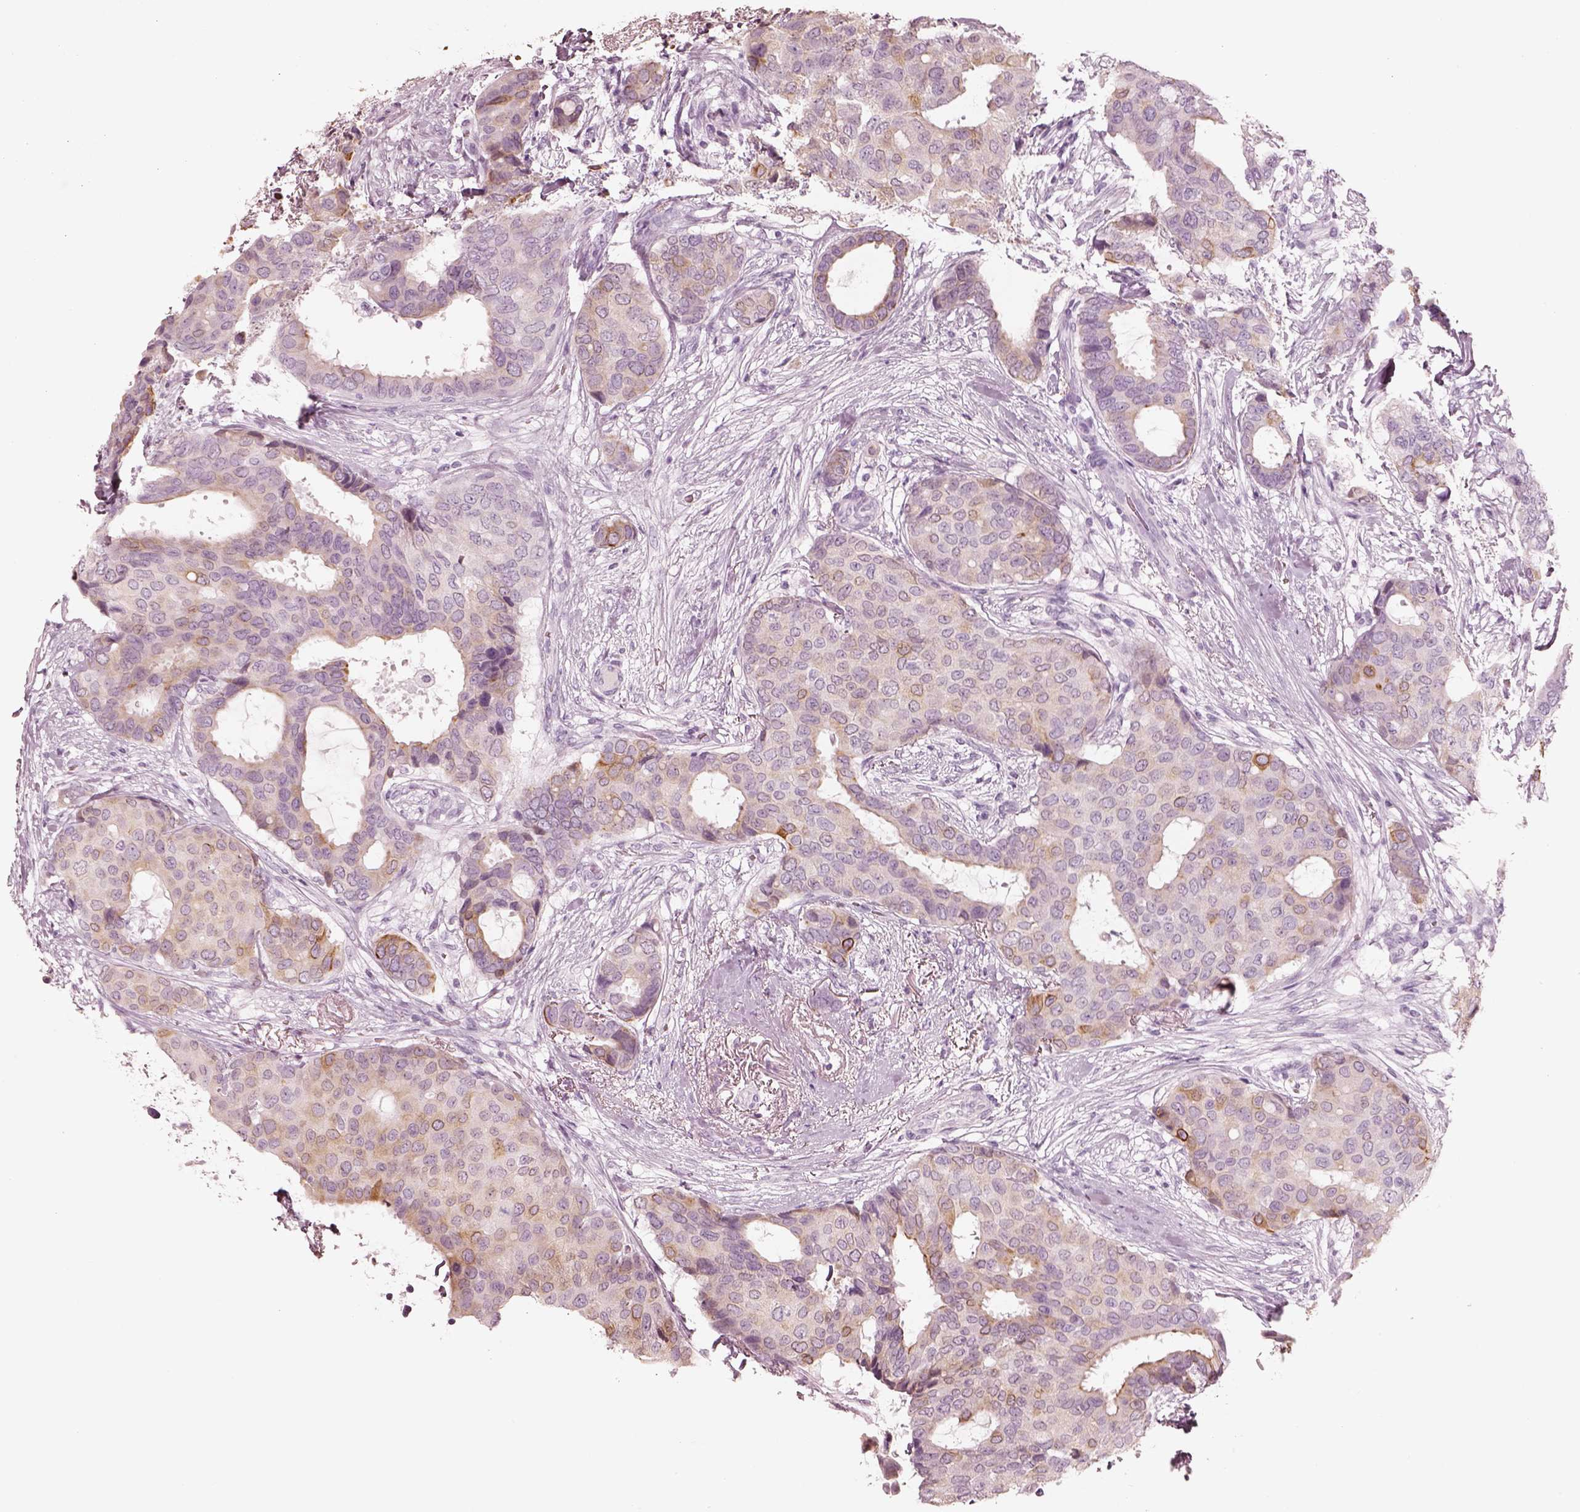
{"staining": {"intensity": "weak", "quantity": "<25%", "location": "cytoplasmic/membranous"}, "tissue": "breast cancer", "cell_type": "Tumor cells", "image_type": "cancer", "snomed": [{"axis": "morphology", "description": "Duct carcinoma"}, {"axis": "topography", "description": "Breast"}], "caption": "The image displays no staining of tumor cells in breast cancer. Nuclei are stained in blue.", "gene": "PON3", "patient": {"sex": "female", "age": 75}}